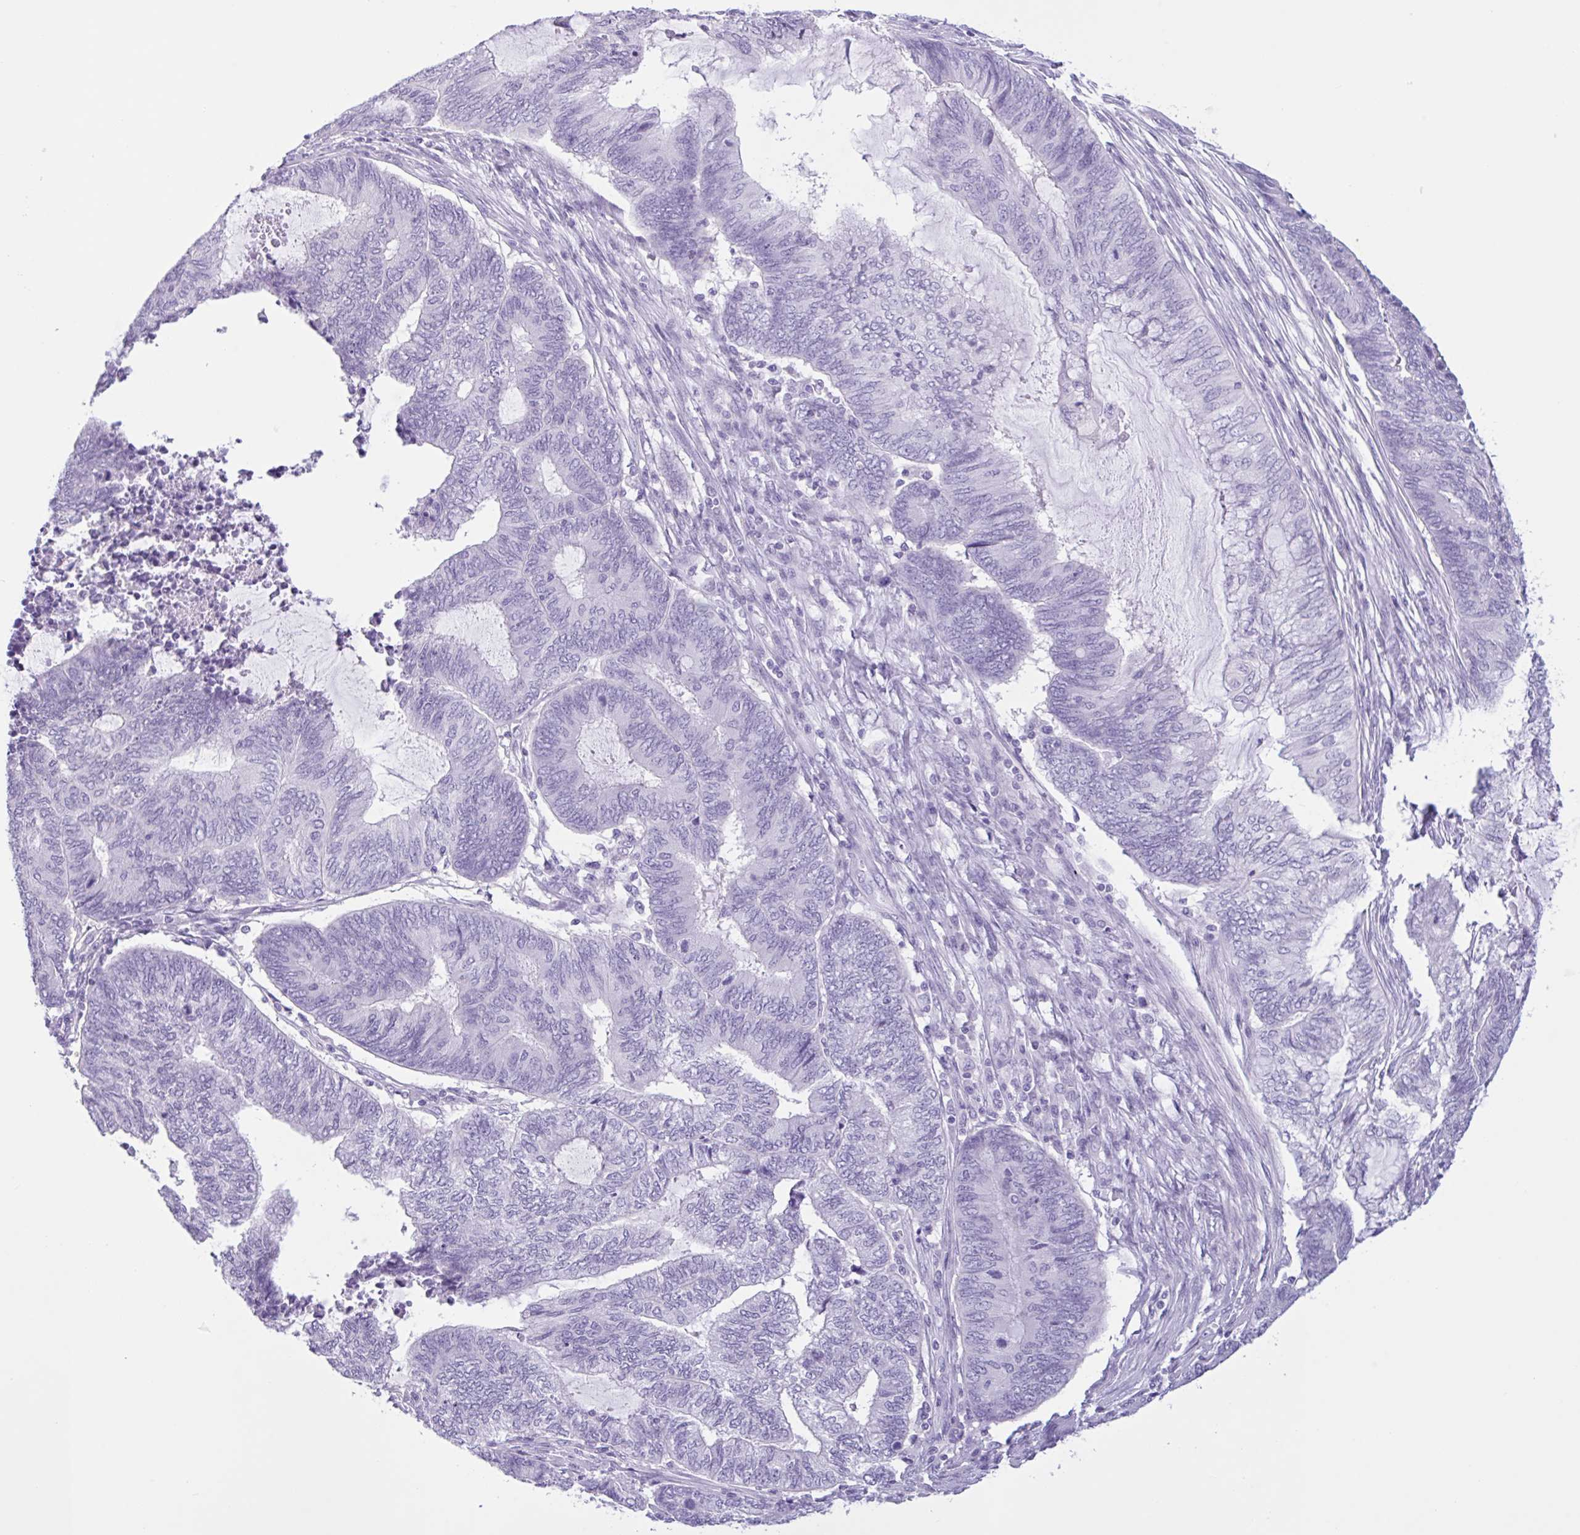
{"staining": {"intensity": "negative", "quantity": "none", "location": "none"}, "tissue": "endometrial cancer", "cell_type": "Tumor cells", "image_type": "cancer", "snomed": [{"axis": "morphology", "description": "Adenocarcinoma, NOS"}, {"axis": "topography", "description": "Uterus"}, {"axis": "topography", "description": "Endometrium"}], "caption": "Tumor cells show no significant expression in adenocarcinoma (endometrial).", "gene": "CTSE", "patient": {"sex": "female", "age": 70}}